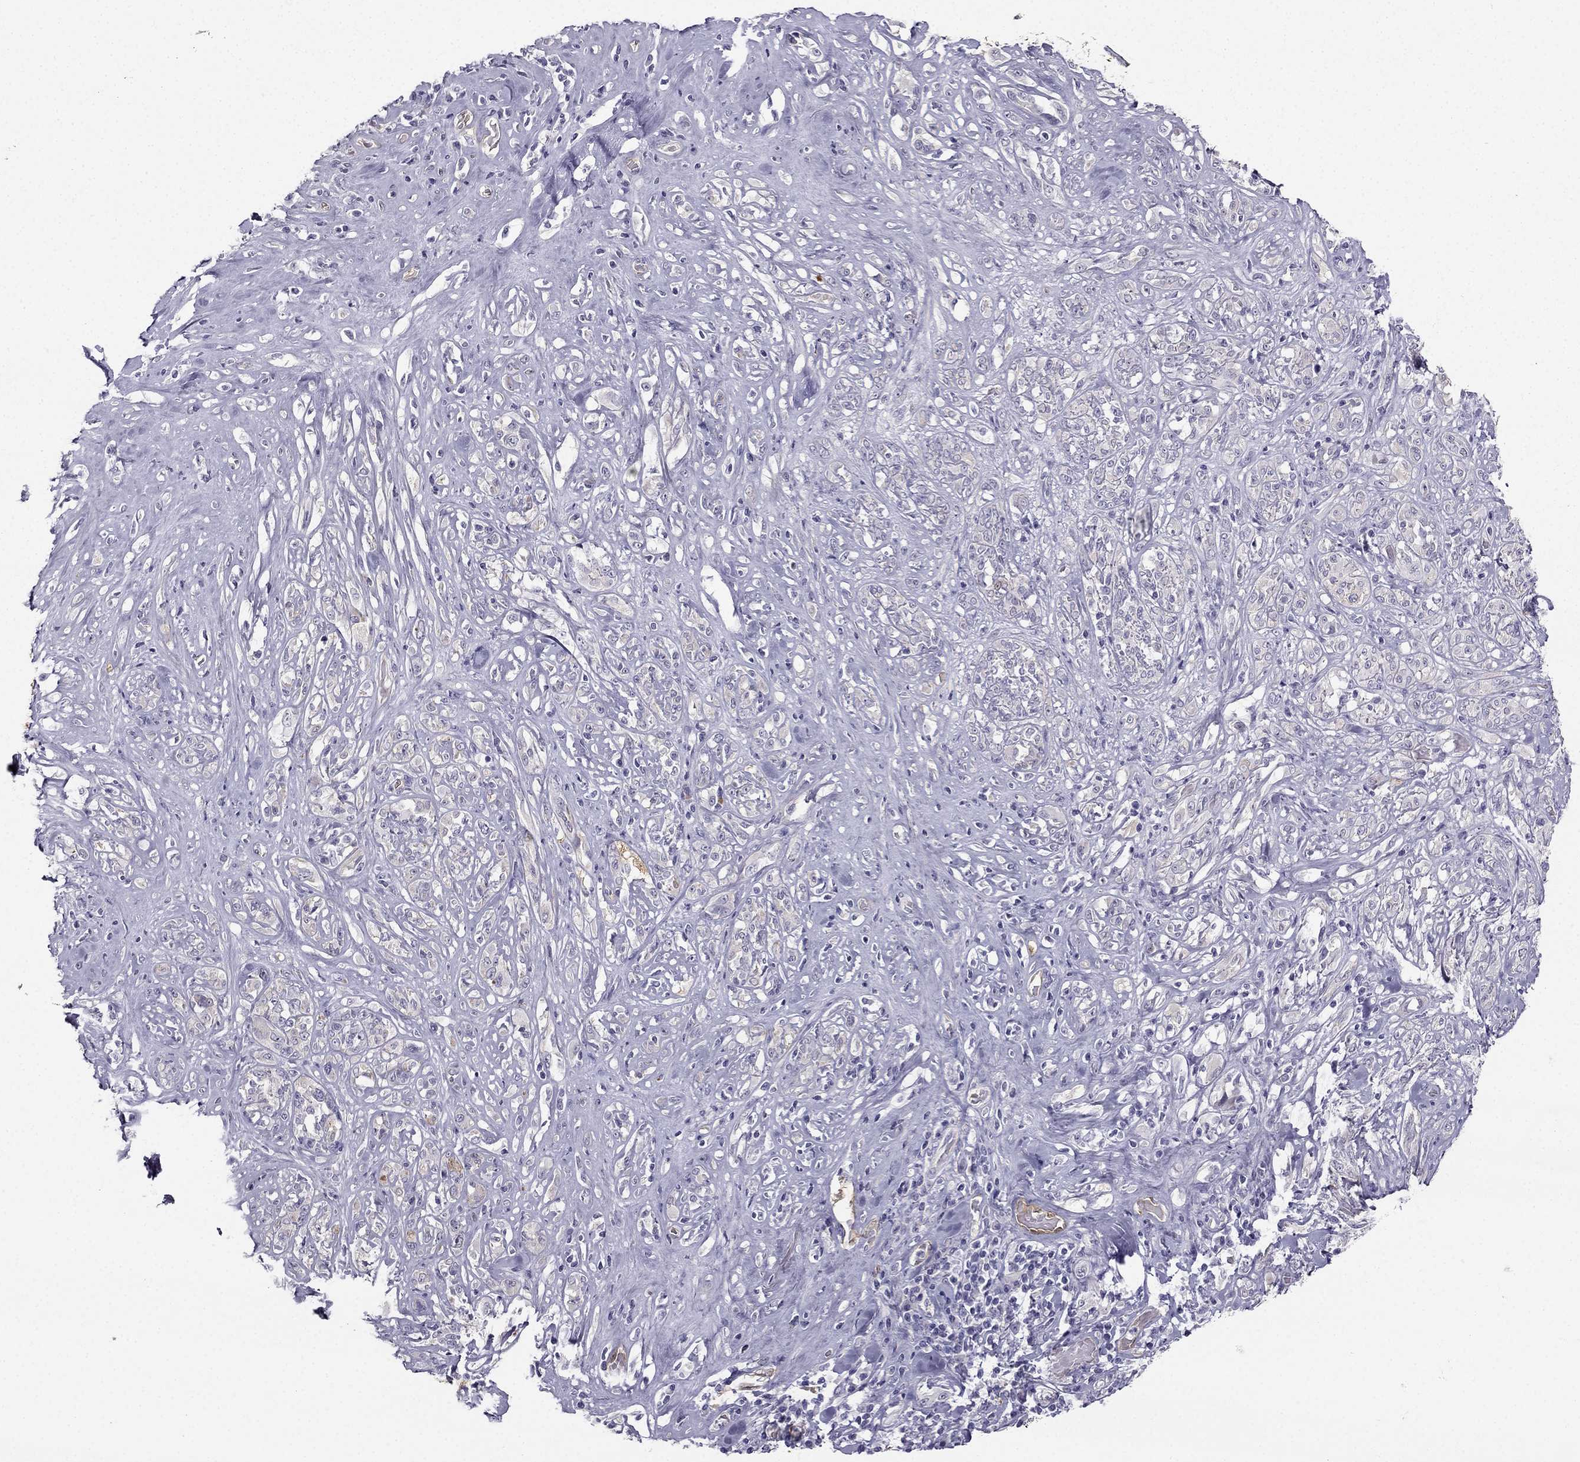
{"staining": {"intensity": "negative", "quantity": "none", "location": "none"}, "tissue": "melanoma", "cell_type": "Tumor cells", "image_type": "cancer", "snomed": [{"axis": "morphology", "description": "Malignant melanoma, NOS"}, {"axis": "topography", "description": "Skin"}], "caption": "Immunohistochemical staining of malignant melanoma exhibits no significant positivity in tumor cells.", "gene": "NQO1", "patient": {"sex": "female", "age": 91}}